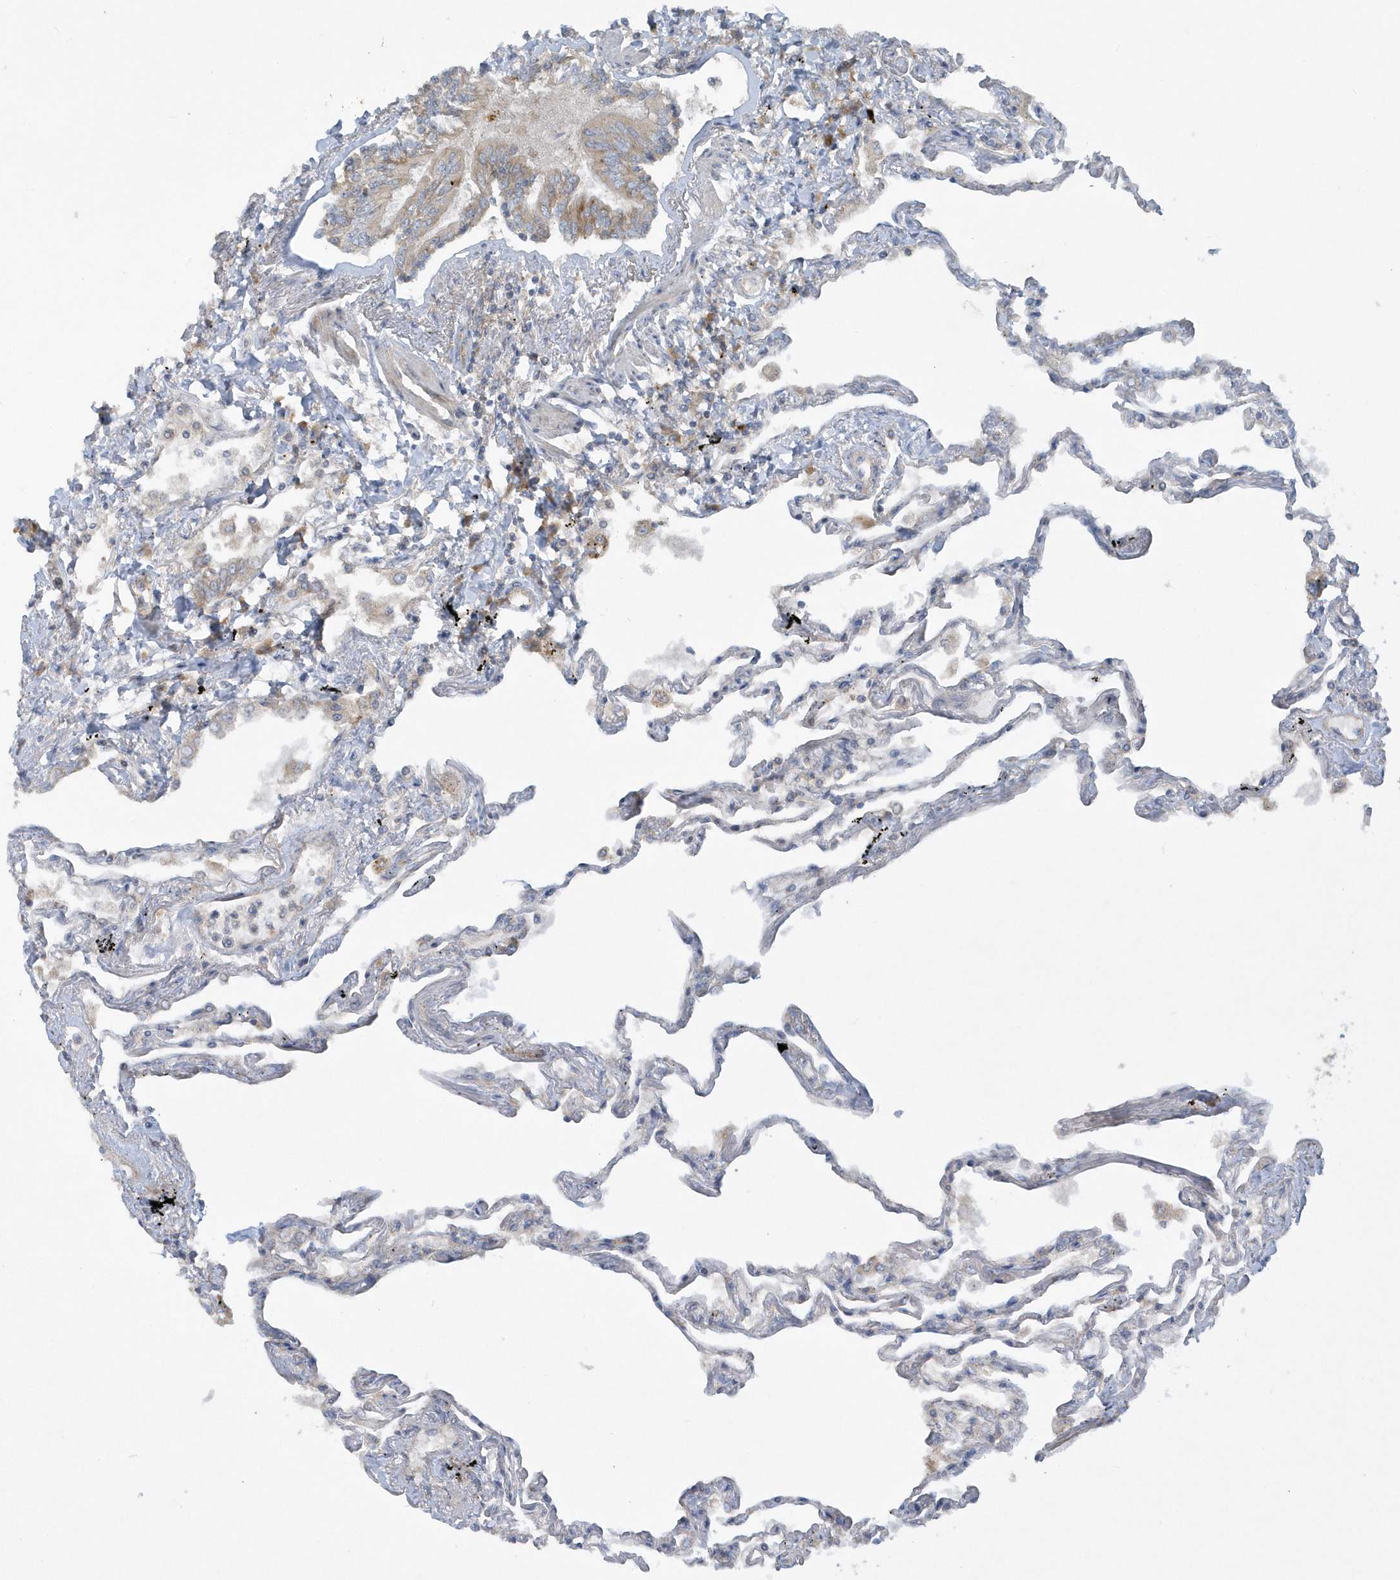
{"staining": {"intensity": "moderate", "quantity": "<25%", "location": "cytoplasmic/membranous"}, "tissue": "lung", "cell_type": "Alveolar cells", "image_type": "normal", "snomed": [{"axis": "morphology", "description": "Normal tissue, NOS"}, {"axis": "topography", "description": "Lung"}], "caption": "DAB (3,3'-diaminobenzidine) immunohistochemical staining of benign human lung exhibits moderate cytoplasmic/membranous protein positivity in about <25% of alveolar cells. The protein of interest is stained brown, and the nuclei are stained in blue (DAB IHC with brightfield microscopy, high magnification).", "gene": "CNOT10", "patient": {"sex": "female", "age": 67}}